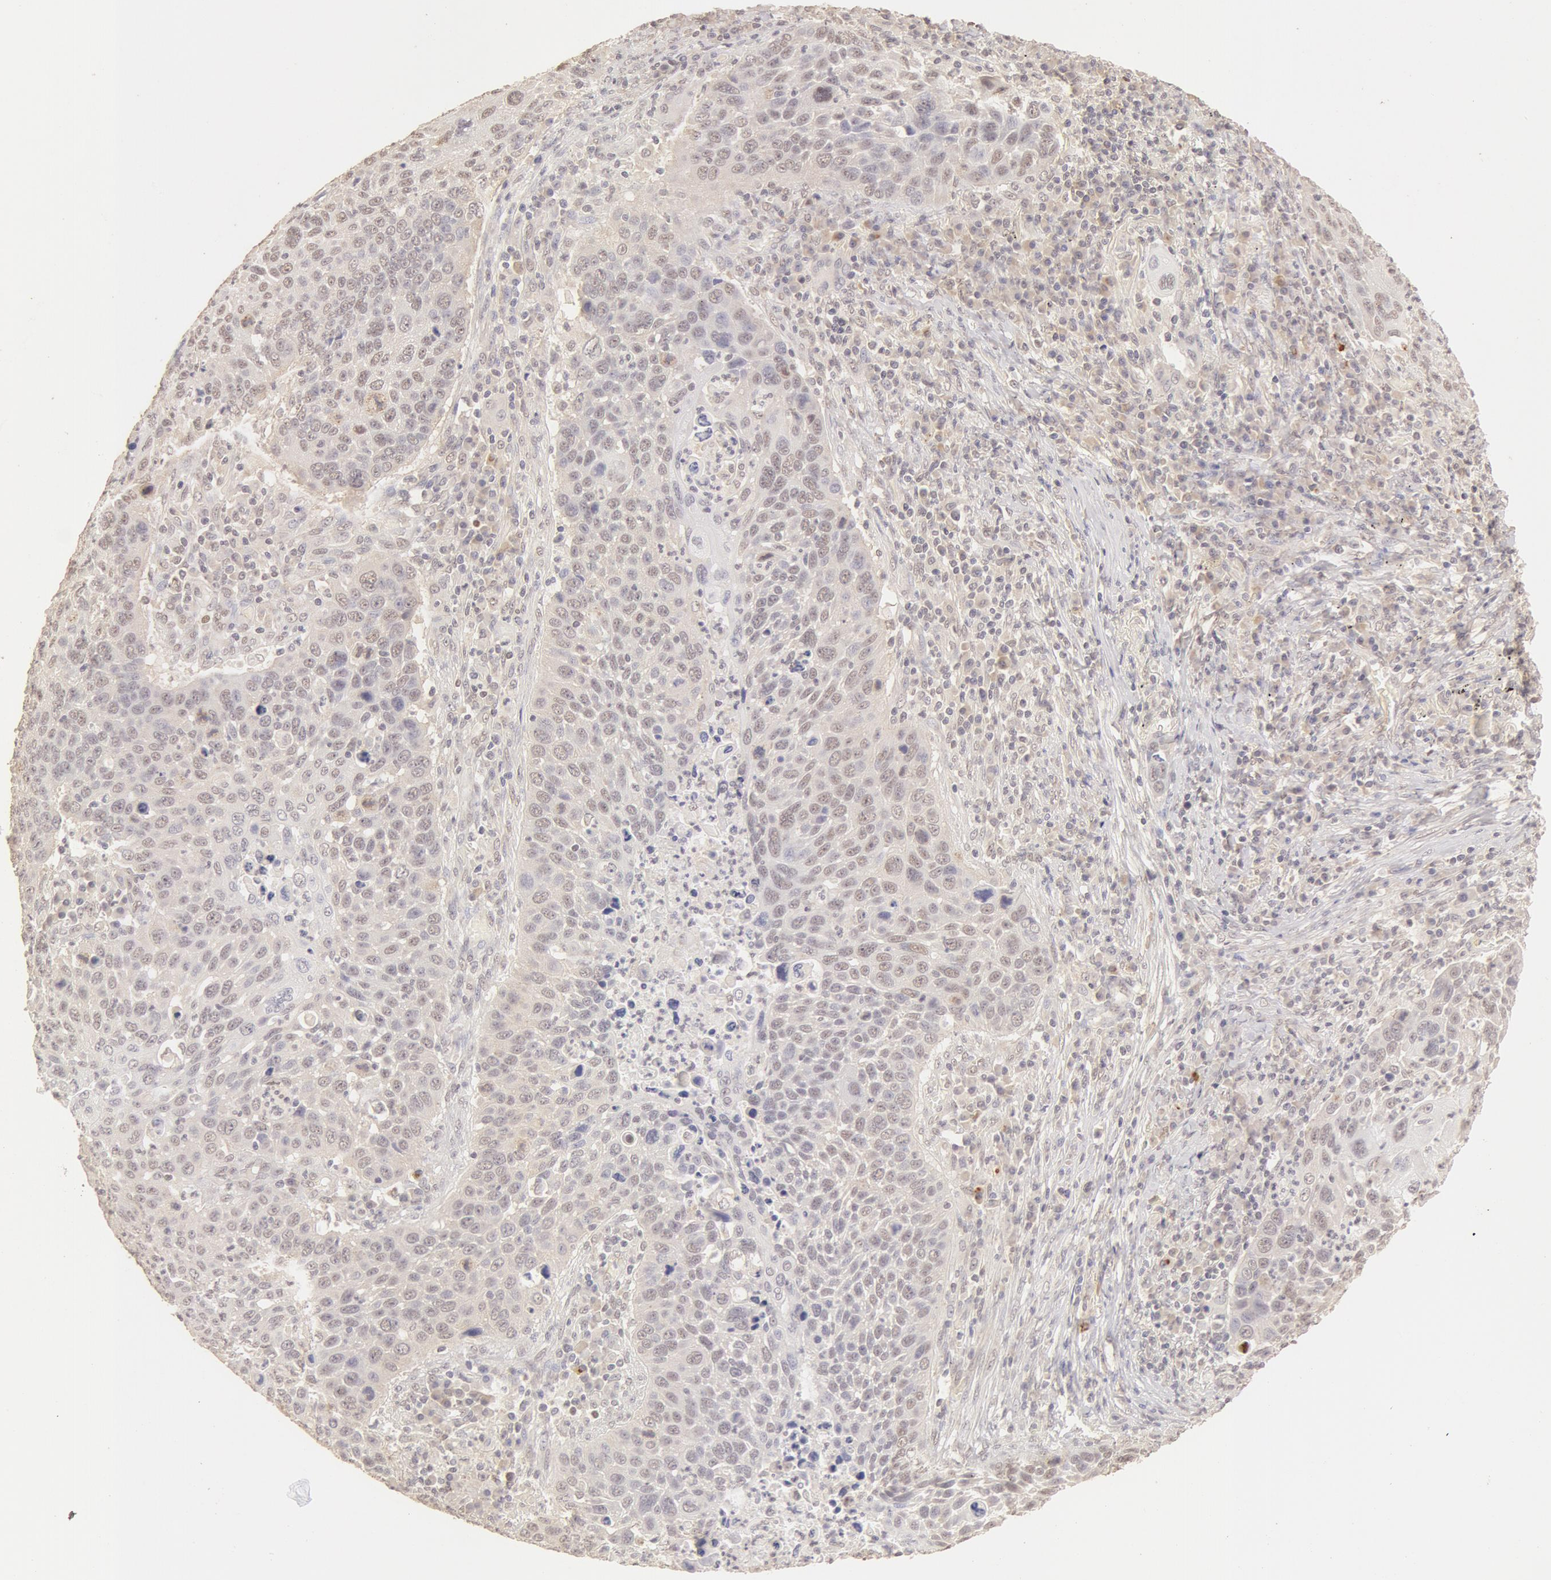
{"staining": {"intensity": "weak", "quantity": ">75%", "location": "cytoplasmic/membranous,nuclear"}, "tissue": "lung cancer", "cell_type": "Tumor cells", "image_type": "cancer", "snomed": [{"axis": "morphology", "description": "Squamous cell carcinoma, NOS"}, {"axis": "topography", "description": "Lung"}], "caption": "This micrograph reveals immunohistochemistry (IHC) staining of lung cancer (squamous cell carcinoma), with low weak cytoplasmic/membranous and nuclear staining in about >75% of tumor cells.", "gene": "SNRNP70", "patient": {"sex": "male", "age": 68}}